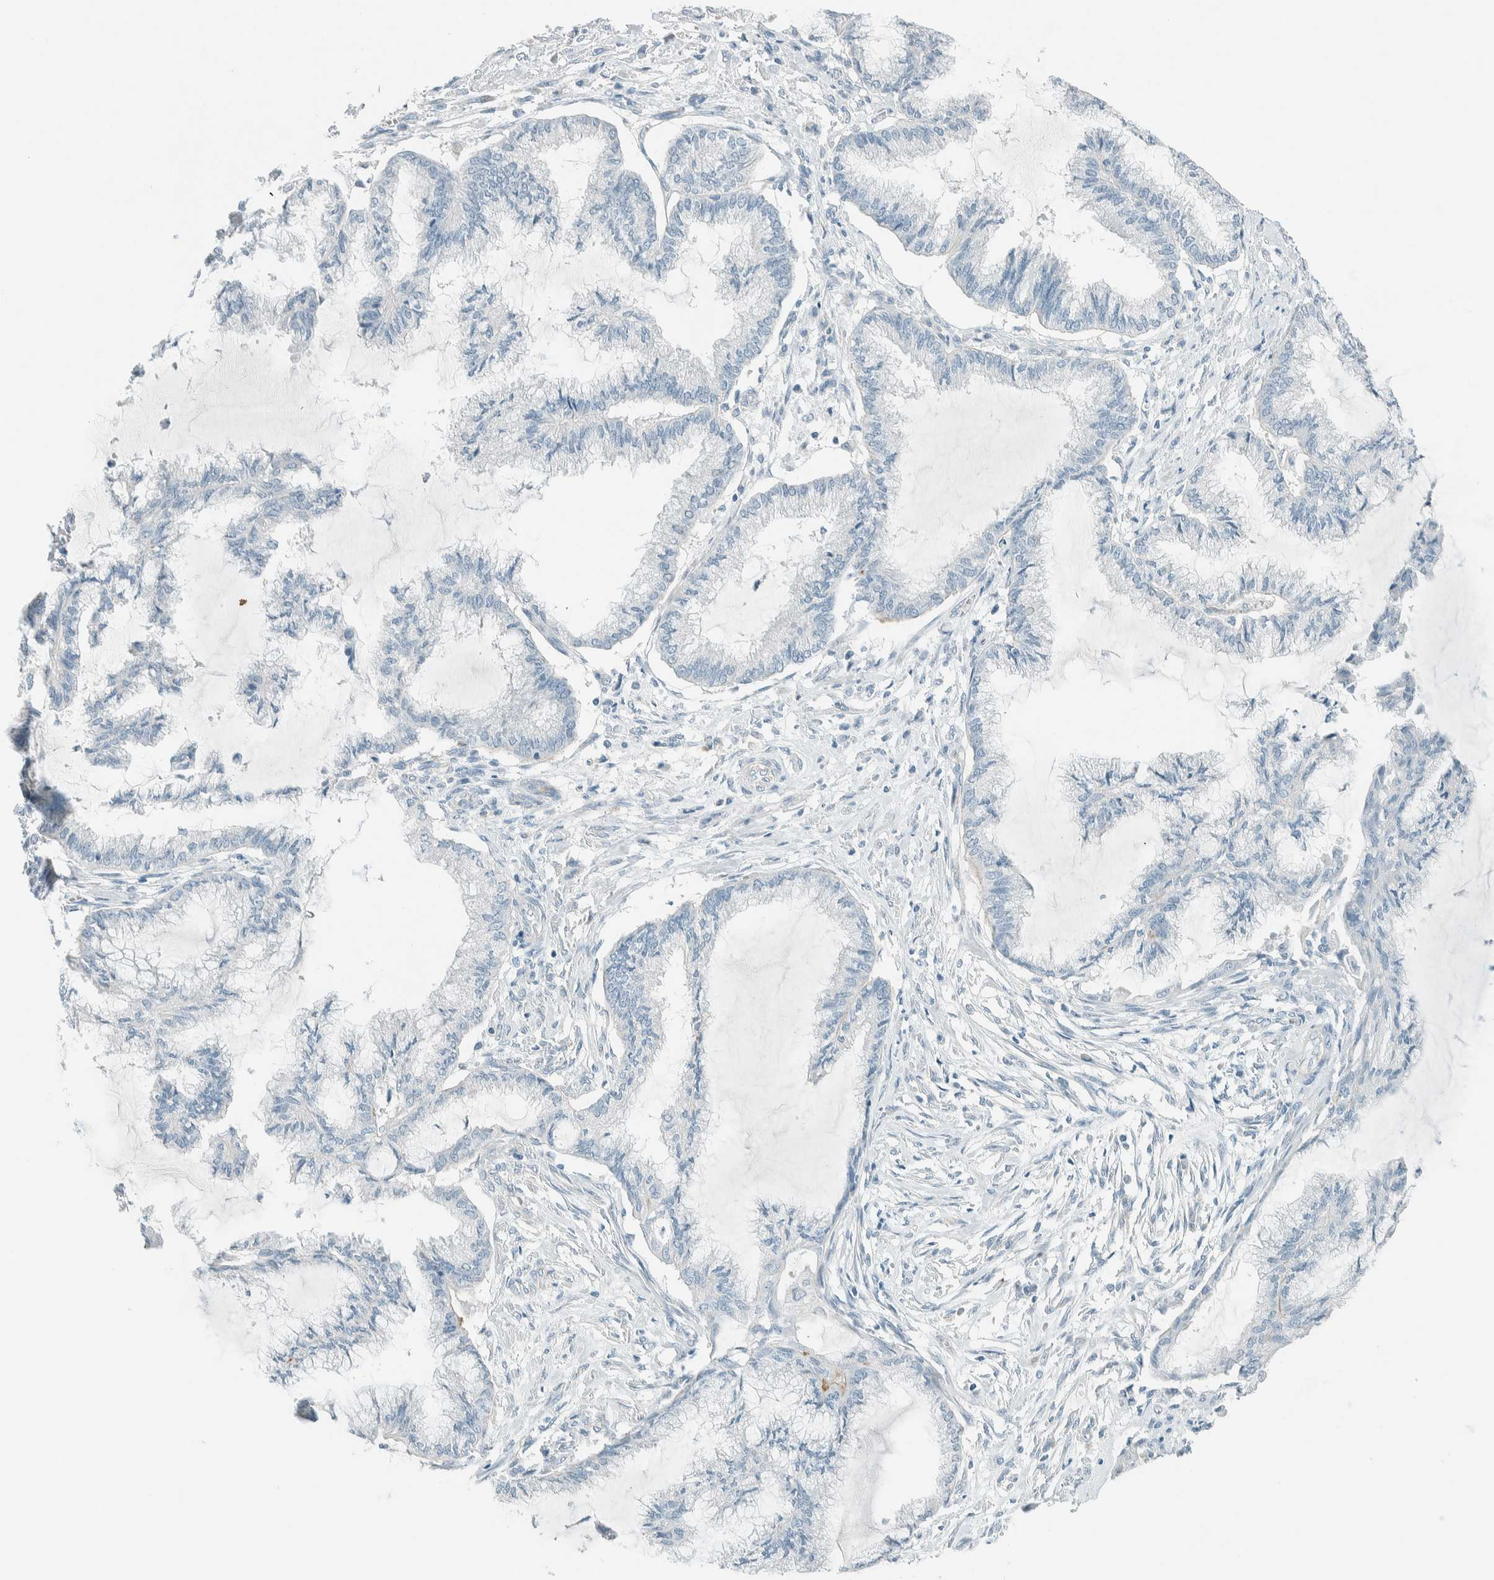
{"staining": {"intensity": "negative", "quantity": "none", "location": "none"}, "tissue": "endometrial cancer", "cell_type": "Tumor cells", "image_type": "cancer", "snomed": [{"axis": "morphology", "description": "Adenocarcinoma, NOS"}, {"axis": "topography", "description": "Endometrium"}], "caption": "The IHC photomicrograph has no significant positivity in tumor cells of adenocarcinoma (endometrial) tissue.", "gene": "SLFN12", "patient": {"sex": "female", "age": 86}}